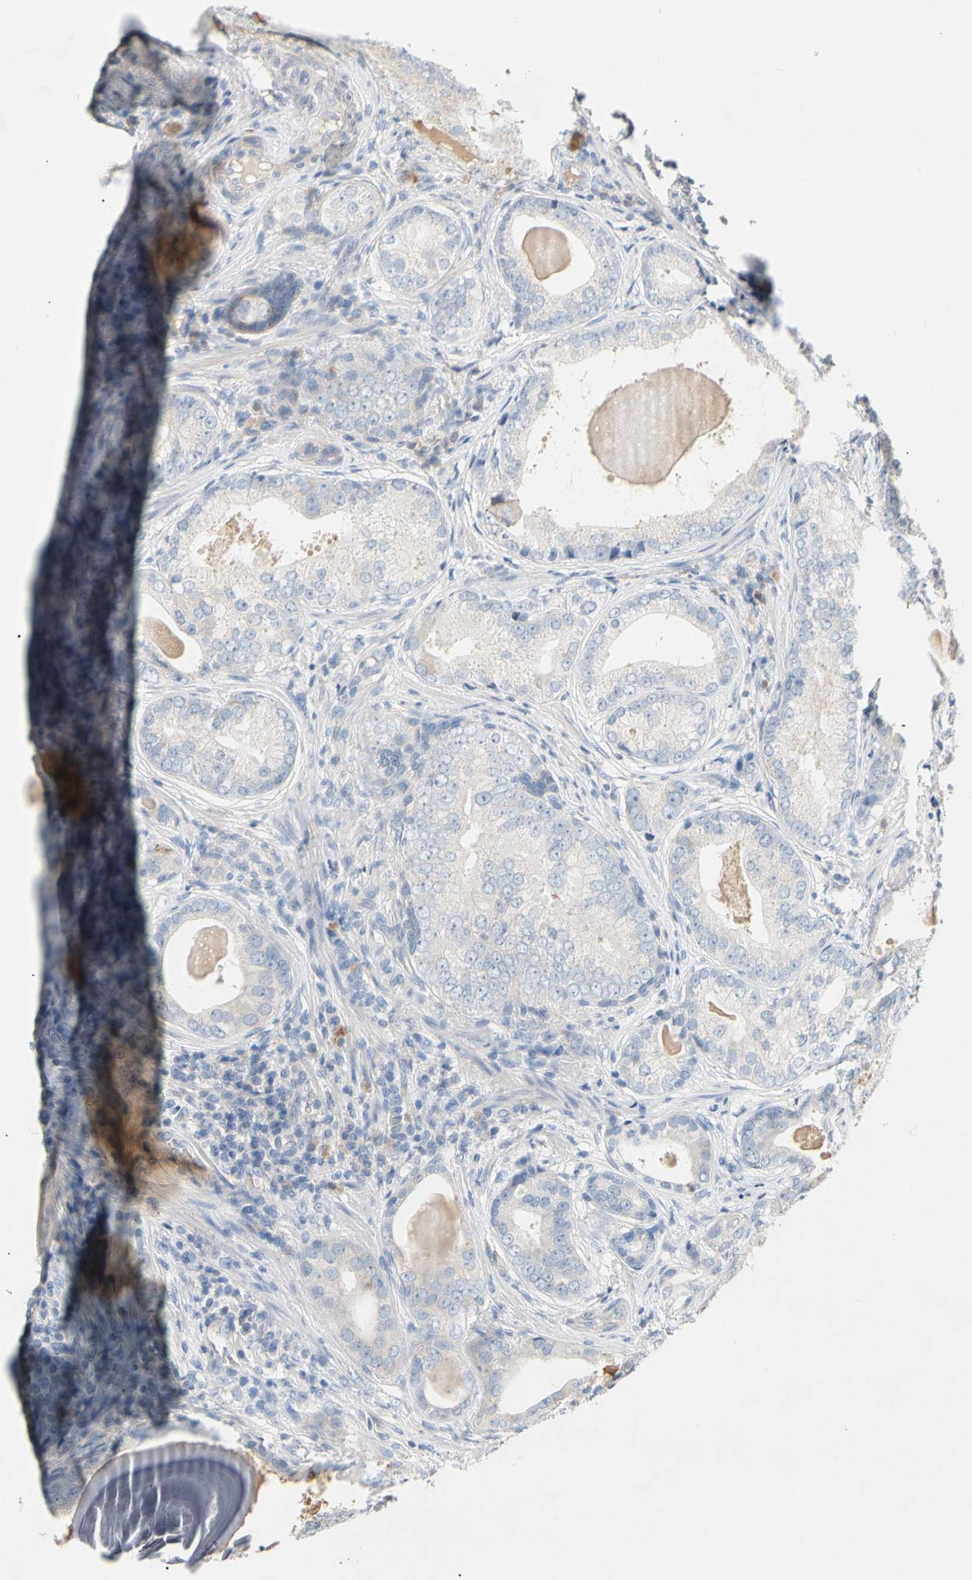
{"staining": {"intensity": "negative", "quantity": "none", "location": "none"}, "tissue": "prostate cancer", "cell_type": "Tumor cells", "image_type": "cancer", "snomed": [{"axis": "morphology", "description": "Adenocarcinoma, High grade"}, {"axis": "topography", "description": "Prostate"}], "caption": "An IHC micrograph of prostate adenocarcinoma (high-grade) is shown. There is no staining in tumor cells of prostate adenocarcinoma (high-grade).", "gene": "CCM2L", "patient": {"sex": "male", "age": 66}}